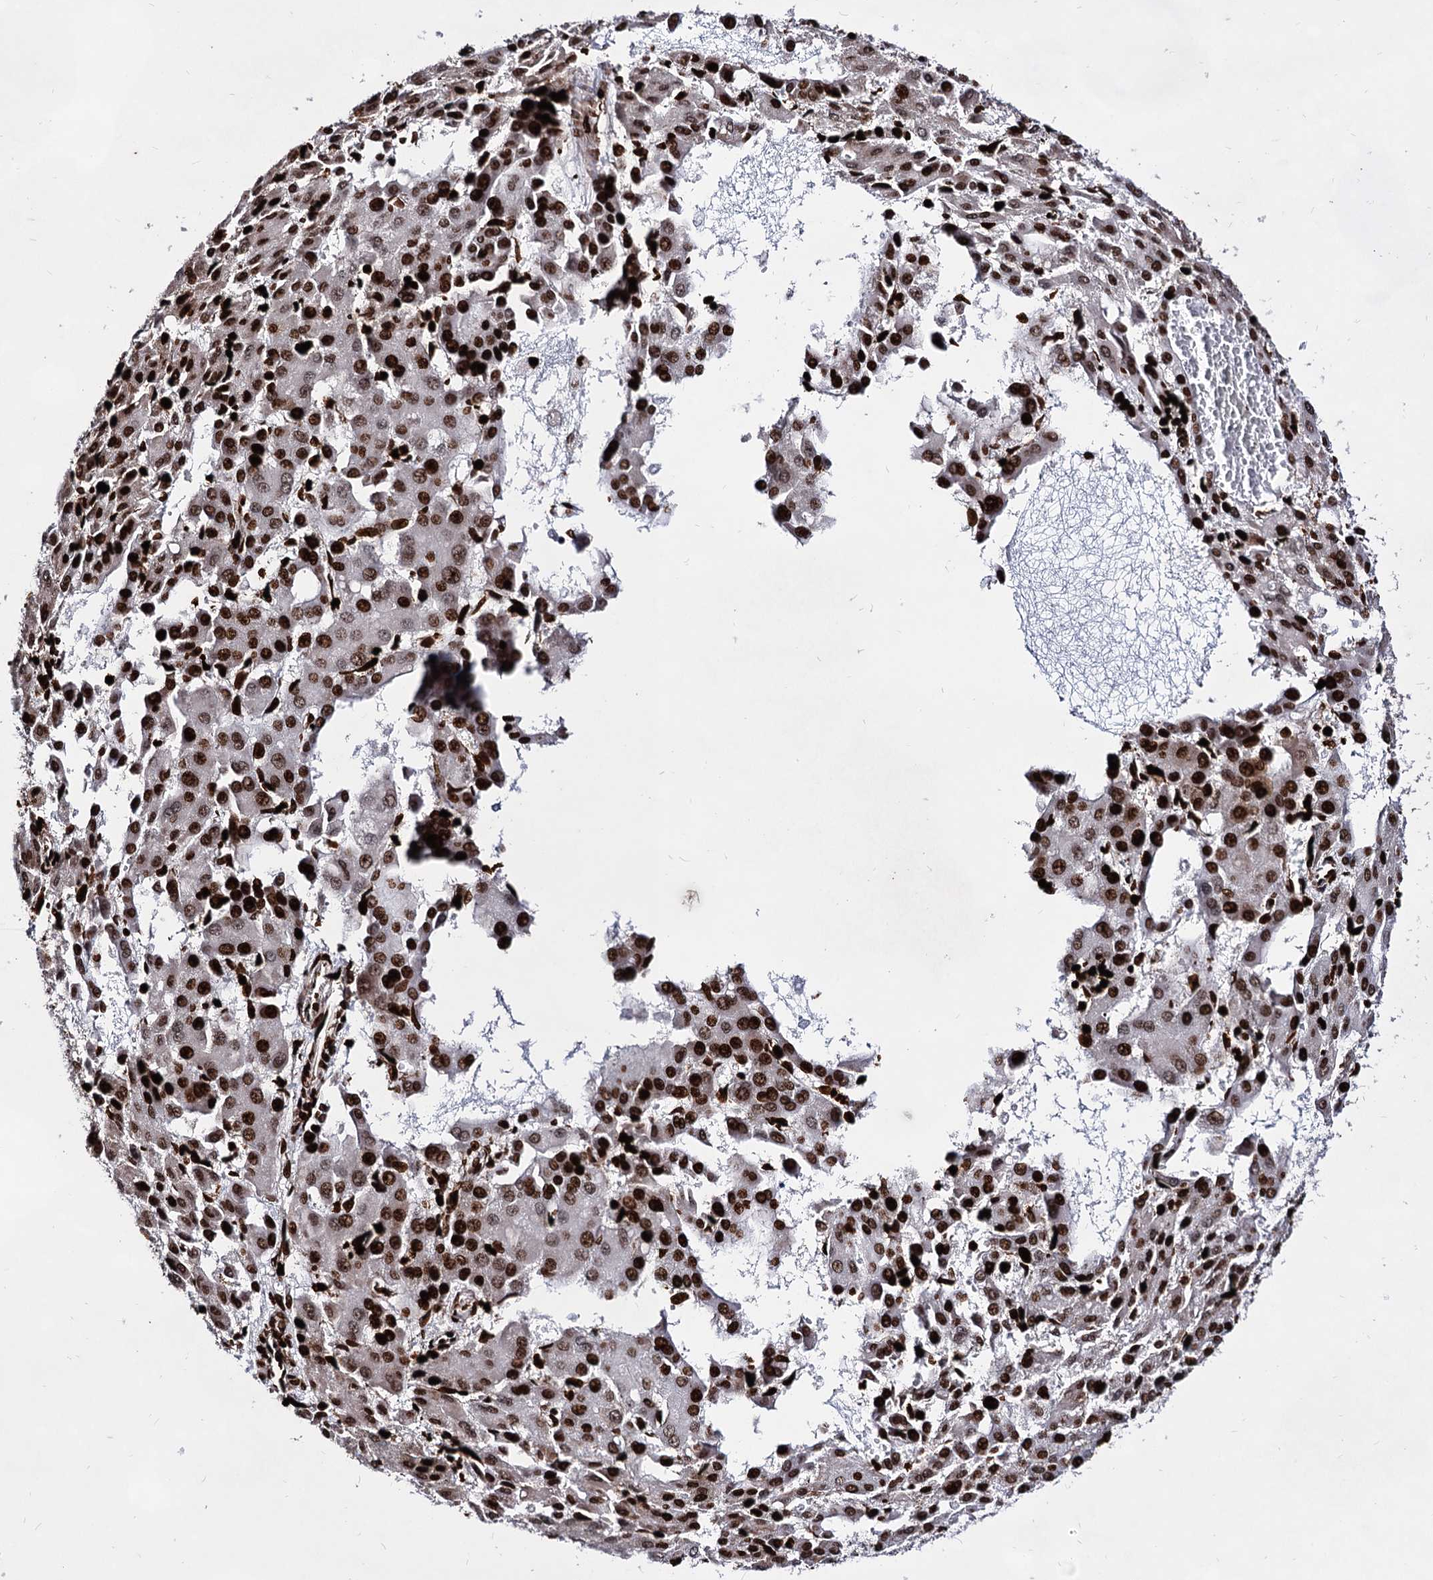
{"staining": {"intensity": "strong", "quantity": ">75%", "location": "nuclear"}, "tissue": "liver cancer", "cell_type": "Tumor cells", "image_type": "cancer", "snomed": [{"axis": "morphology", "description": "Carcinoma, Hepatocellular, NOS"}, {"axis": "topography", "description": "Liver"}], "caption": "This is an image of immunohistochemistry (IHC) staining of hepatocellular carcinoma (liver), which shows strong positivity in the nuclear of tumor cells.", "gene": "HMGB2", "patient": {"sex": "male", "age": 47}}